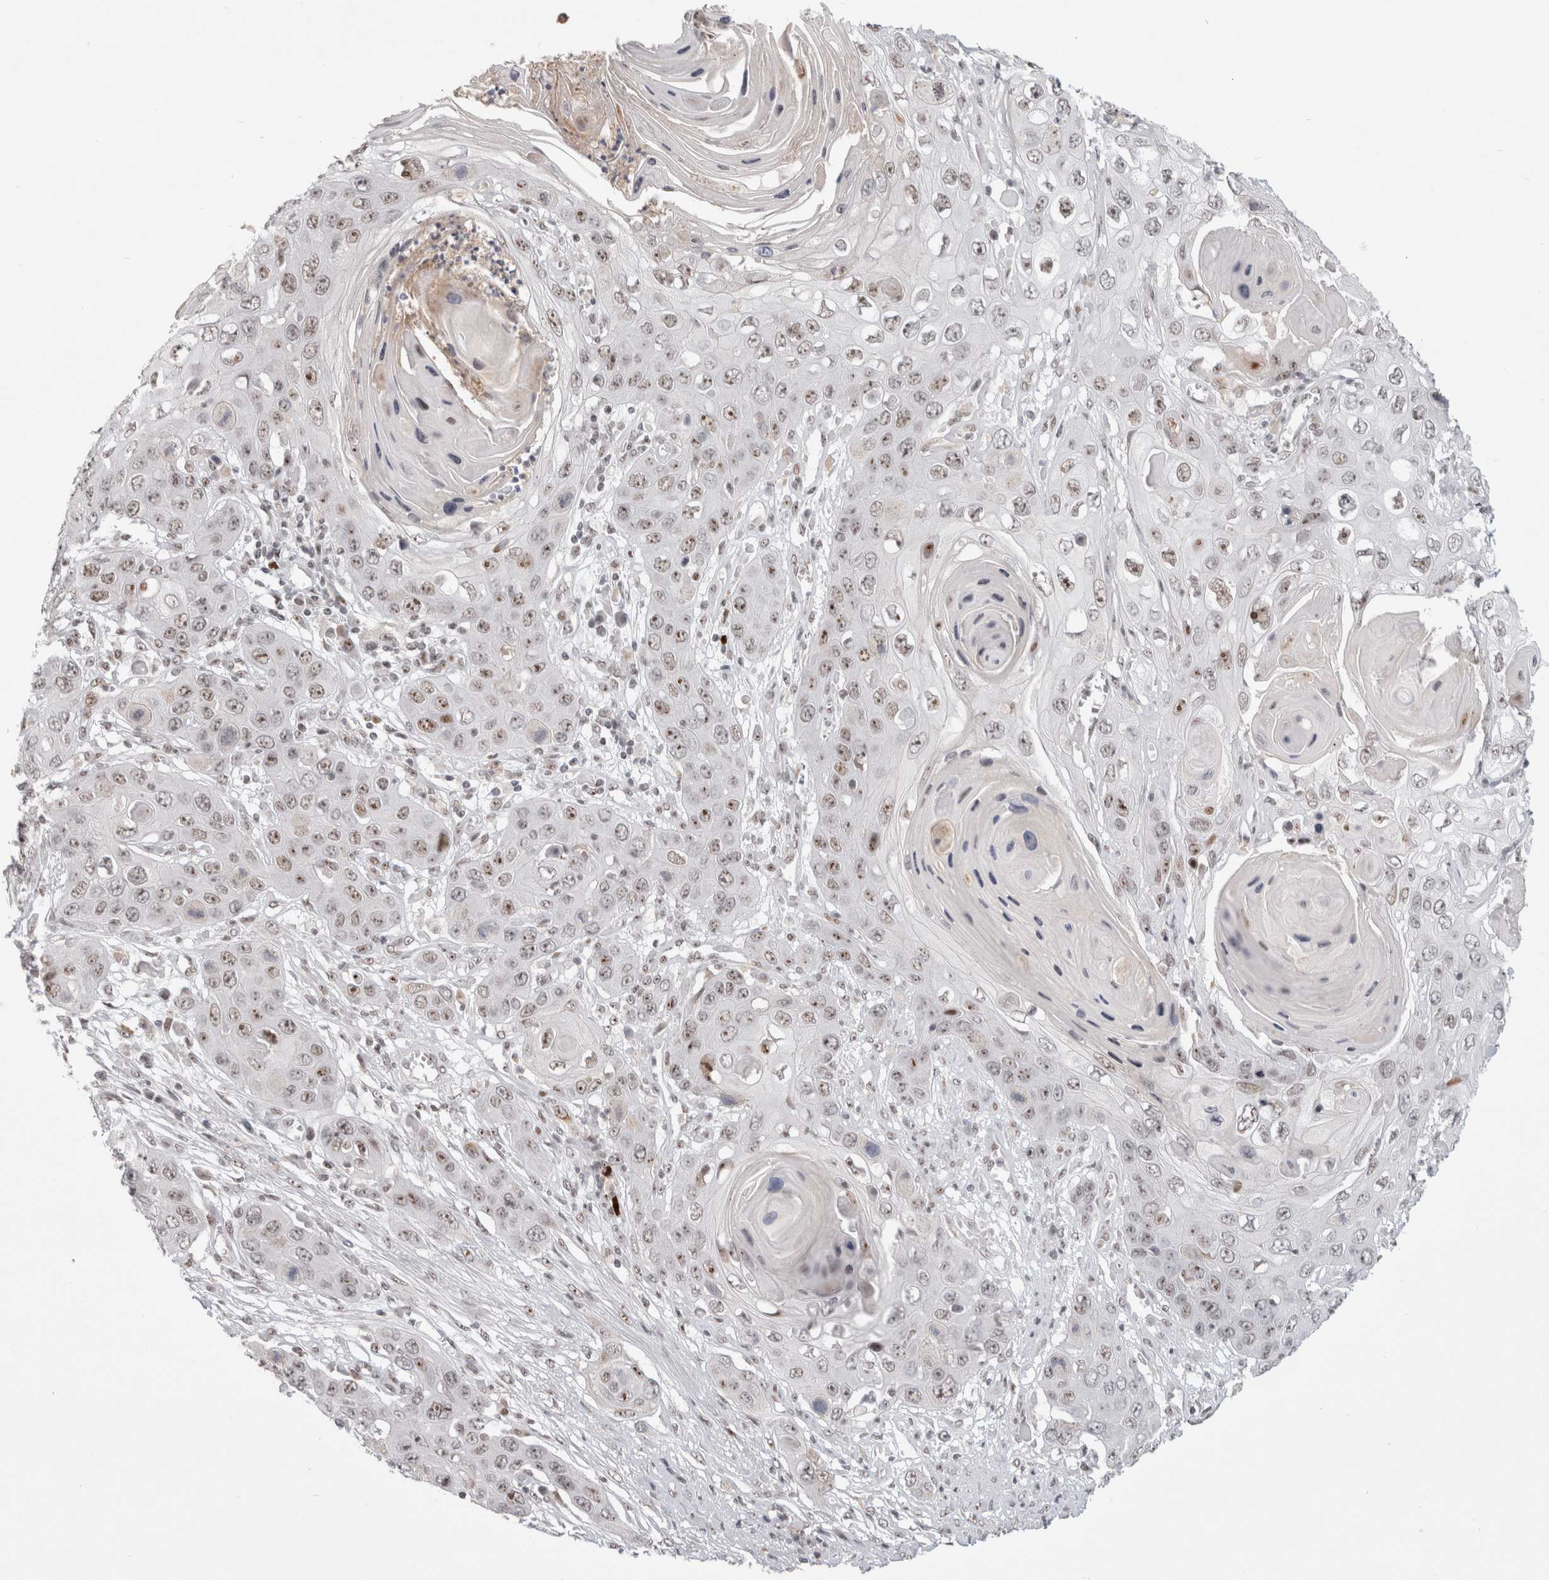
{"staining": {"intensity": "moderate", "quantity": ">75%", "location": "nuclear"}, "tissue": "skin cancer", "cell_type": "Tumor cells", "image_type": "cancer", "snomed": [{"axis": "morphology", "description": "Squamous cell carcinoma, NOS"}, {"axis": "topography", "description": "Skin"}], "caption": "Immunohistochemical staining of skin squamous cell carcinoma displays medium levels of moderate nuclear positivity in approximately >75% of tumor cells.", "gene": "SENP6", "patient": {"sex": "male", "age": 55}}